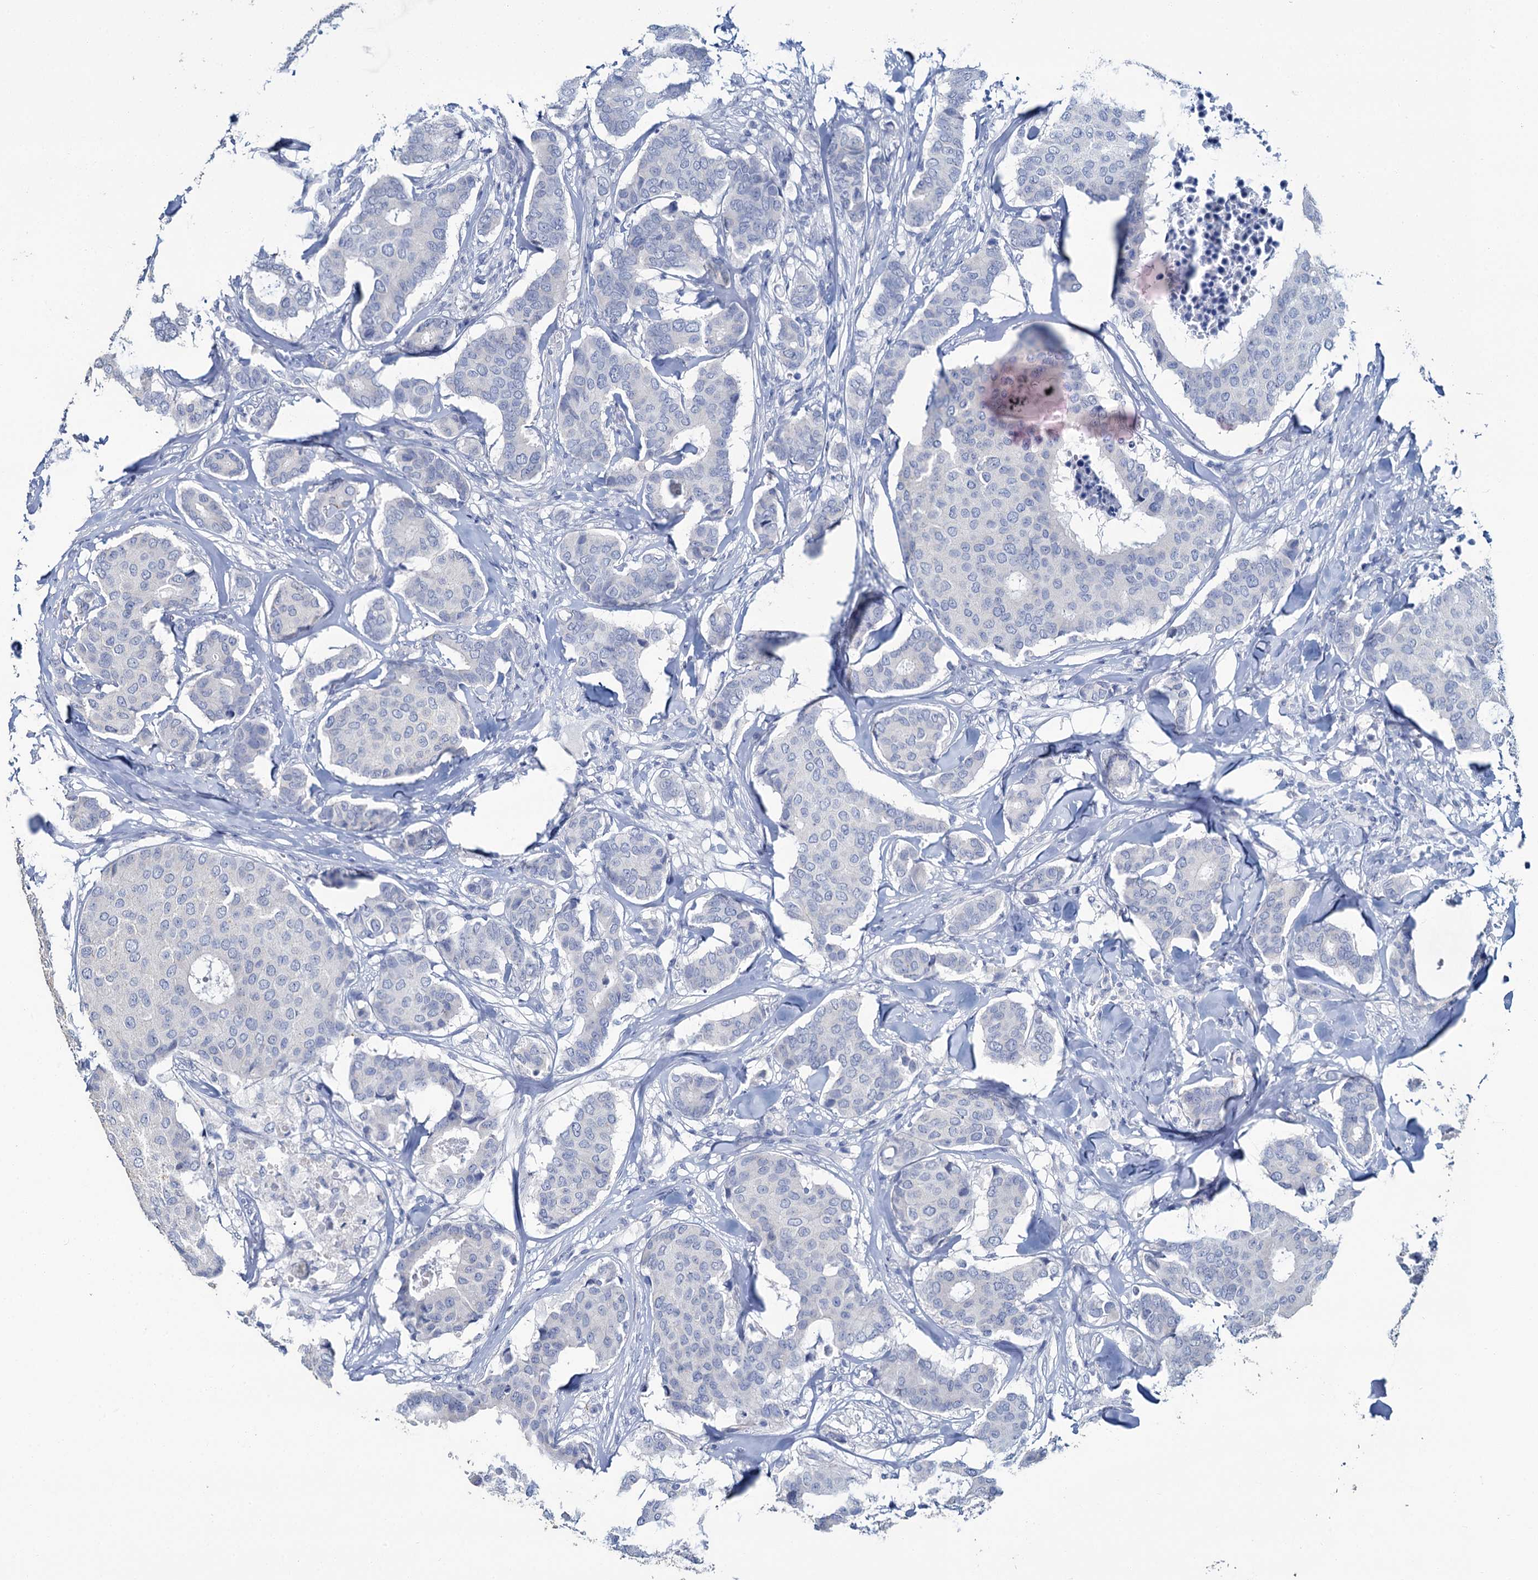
{"staining": {"intensity": "negative", "quantity": "none", "location": "none"}, "tissue": "breast cancer", "cell_type": "Tumor cells", "image_type": "cancer", "snomed": [{"axis": "morphology", "description": "Duct carcinoma"}, {"axis": "topography", "description": "Breast"}], "caption": "This histopathology image is of infiltrating ductal carcinoma (breast) stained with immunohistochemistry to label a protein in brown with the nuclei are counter-stained blue. There is no staining in tumor cells.", "gene": "SNCB", "patient": {"sex": "female", "age": 75}}